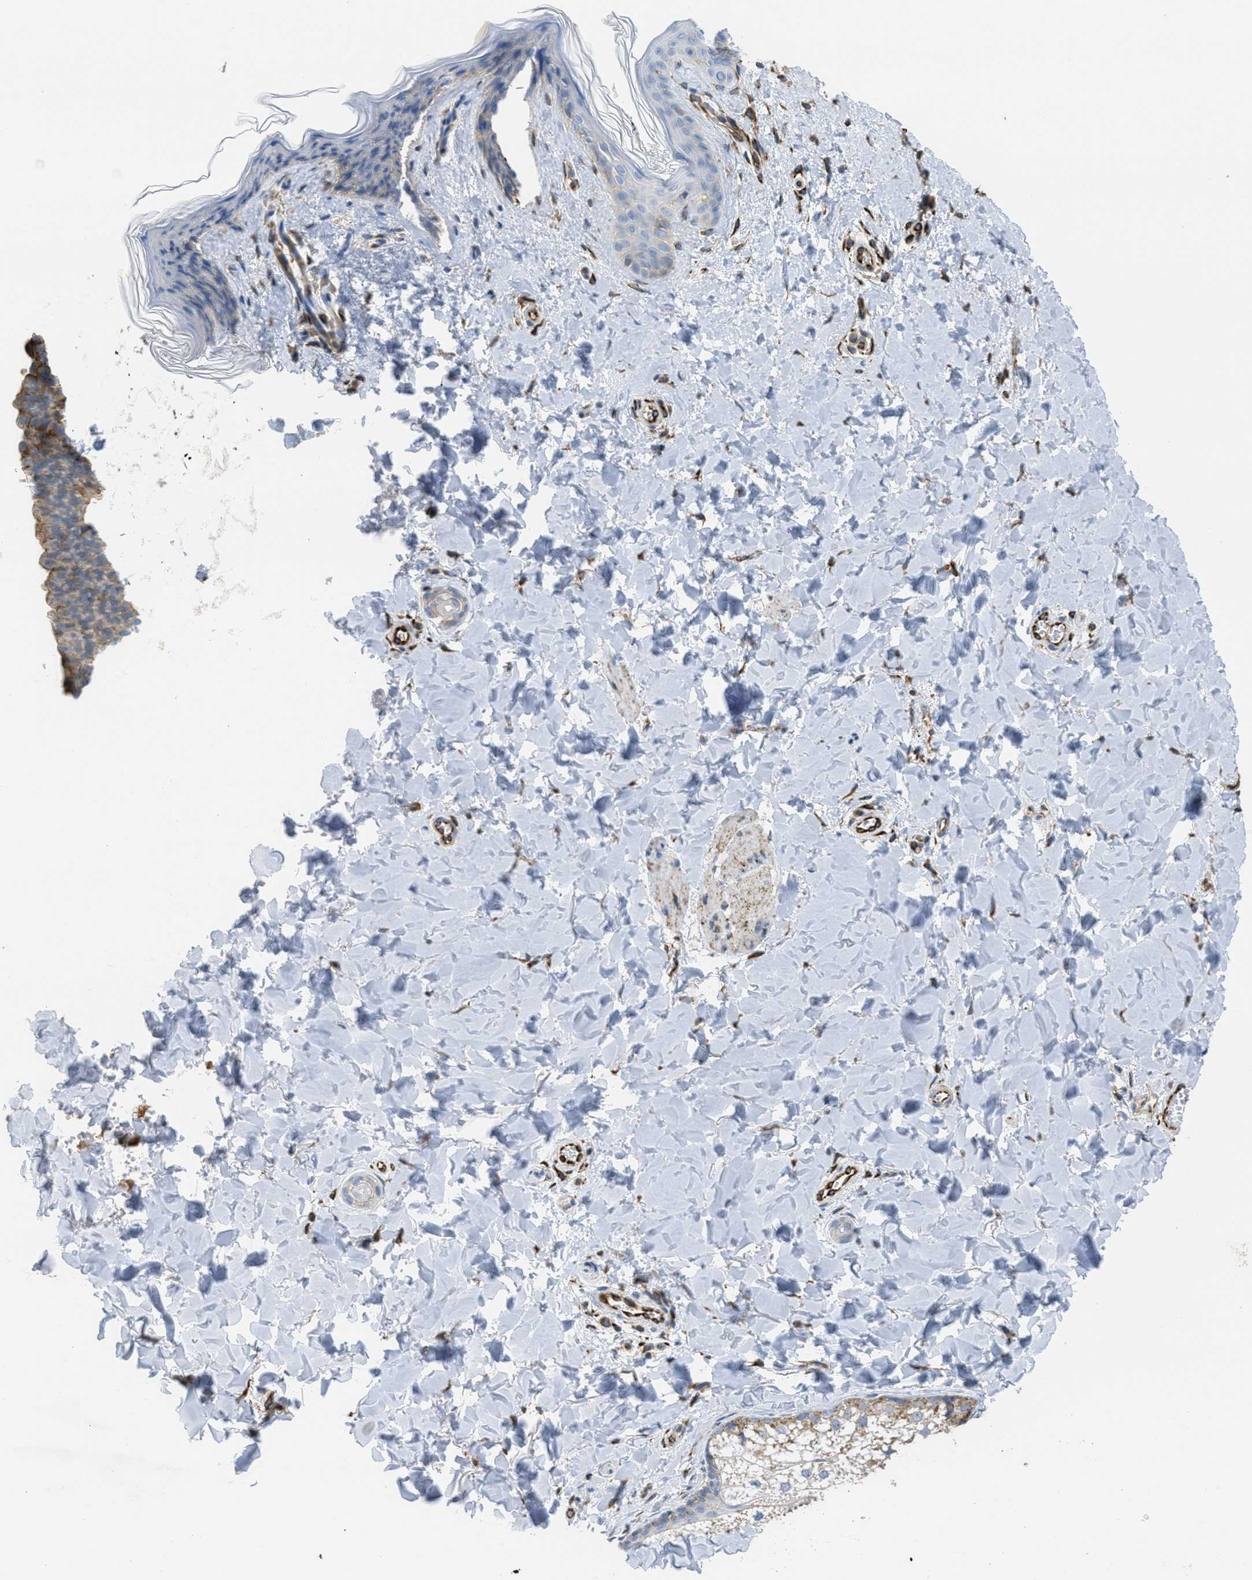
{"staining": {"intensity": "strong", "quantity": "25%-75%", "location": "cytoplasmic/membranous"}, "tissue": "skin", "cell_type": "Fibroblasts", "image_type": "normal", "snomed": [{"axis": "morphology", "description": "Normal tissue, NOS"}, {"axis": "topography", "description": "Skin"}], "caption": "Unremarkable skin shows strong cytoplasmic/membranous staining in approximately 25%-75% of fibroblasts, visualized by immunohistochemistry.", "gene": "BTN3A1", "patient": {"sex": "female", "age": 17}}